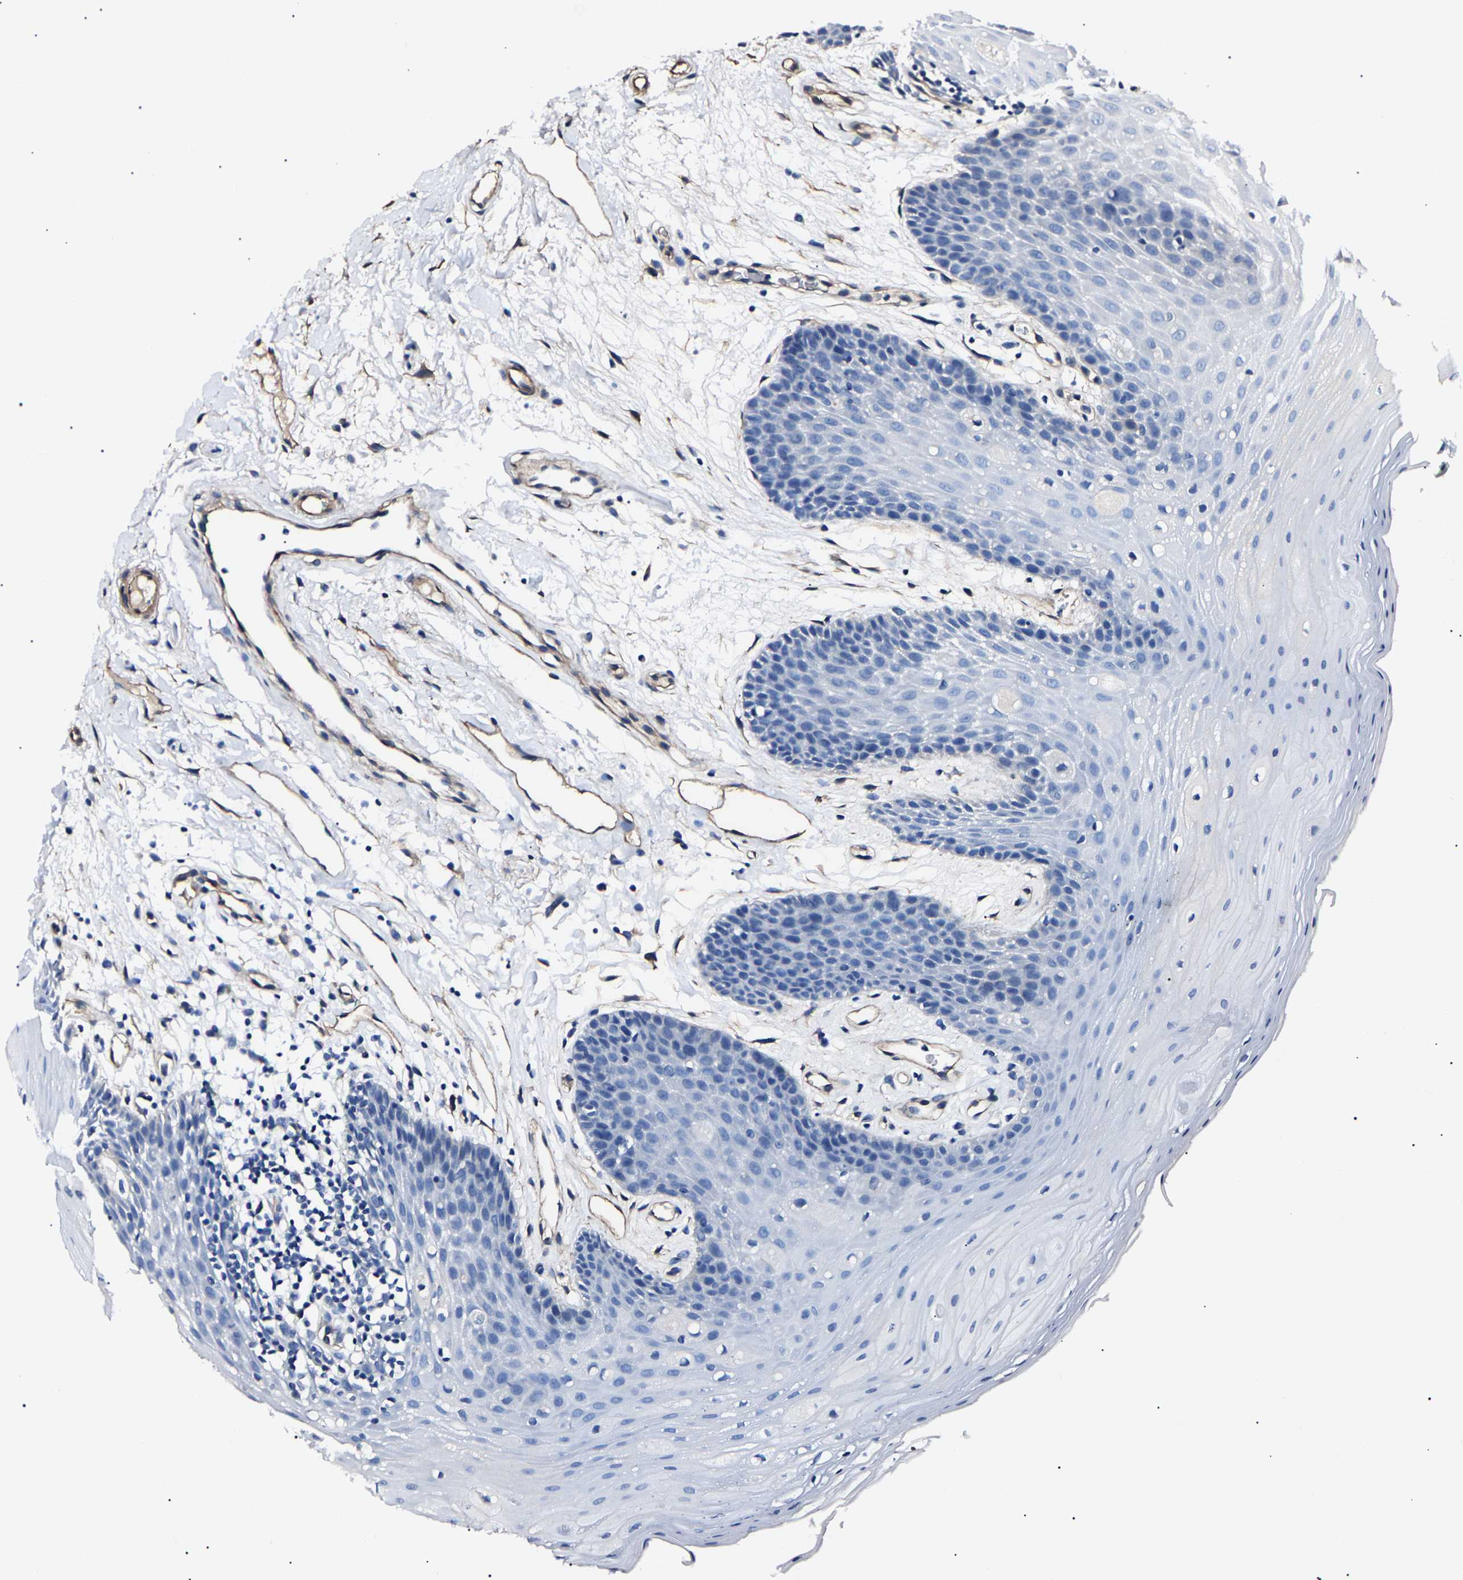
{"staining": {"intensity": "negative", "quantity": "none", "location": "none"}, "tissue": "oral mucosa", "cell_type": "Squamous epithelial cells", "image_type": "normal", "snomed": [{"axis": "morphology", "description": "Normal tissue, NOS"}, {"axis": "morphology", "description": "Squamous cell carcinoma, NOS"}, {"axis": "topography", "description": "Oral tissue"}, {"axis": "topography", "description": "Head-Neck"}], "caption": "The image shows no significant expression in squamous epithelial cells of oral mucosa.", "gene": "KLHL42", "patient": {"sex": "male", "age": 71}}